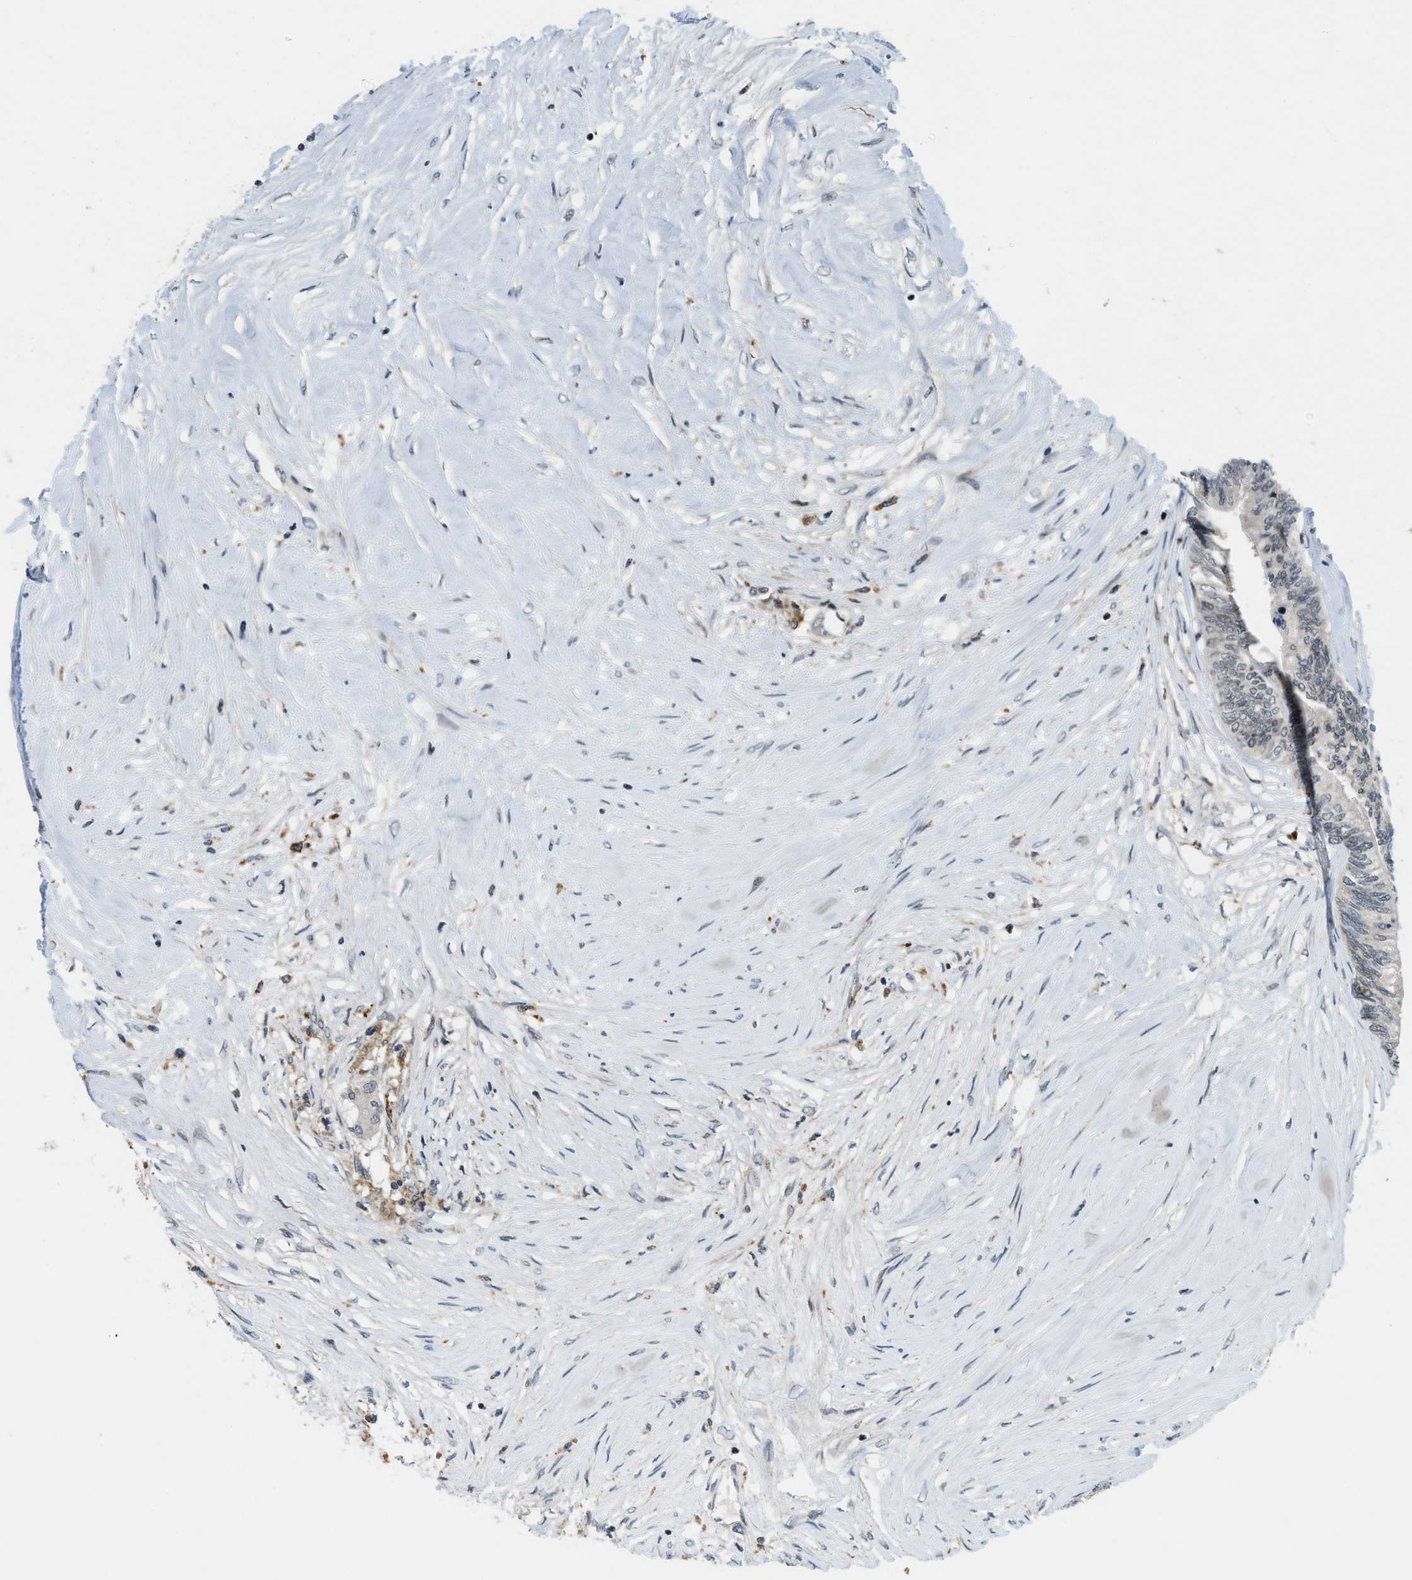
{"staining": {"intensity": "negative", "quantity": "none", "location": "none"}, "tissue": "colorectal cancer", "cell_type": "Tumor cells", "image_type": "cancer", "snomed": [{"axis": "morphology", "description": "Adenocarcinoma, NOS"}, {"axis": "topography", "description": "Rectum"}], "caption": "There is no significant expression in tumor cells of colorectal cancer (adenocarcinoma).", "gene": "ING1", "patient": {"sex": "male", "age": 63}}